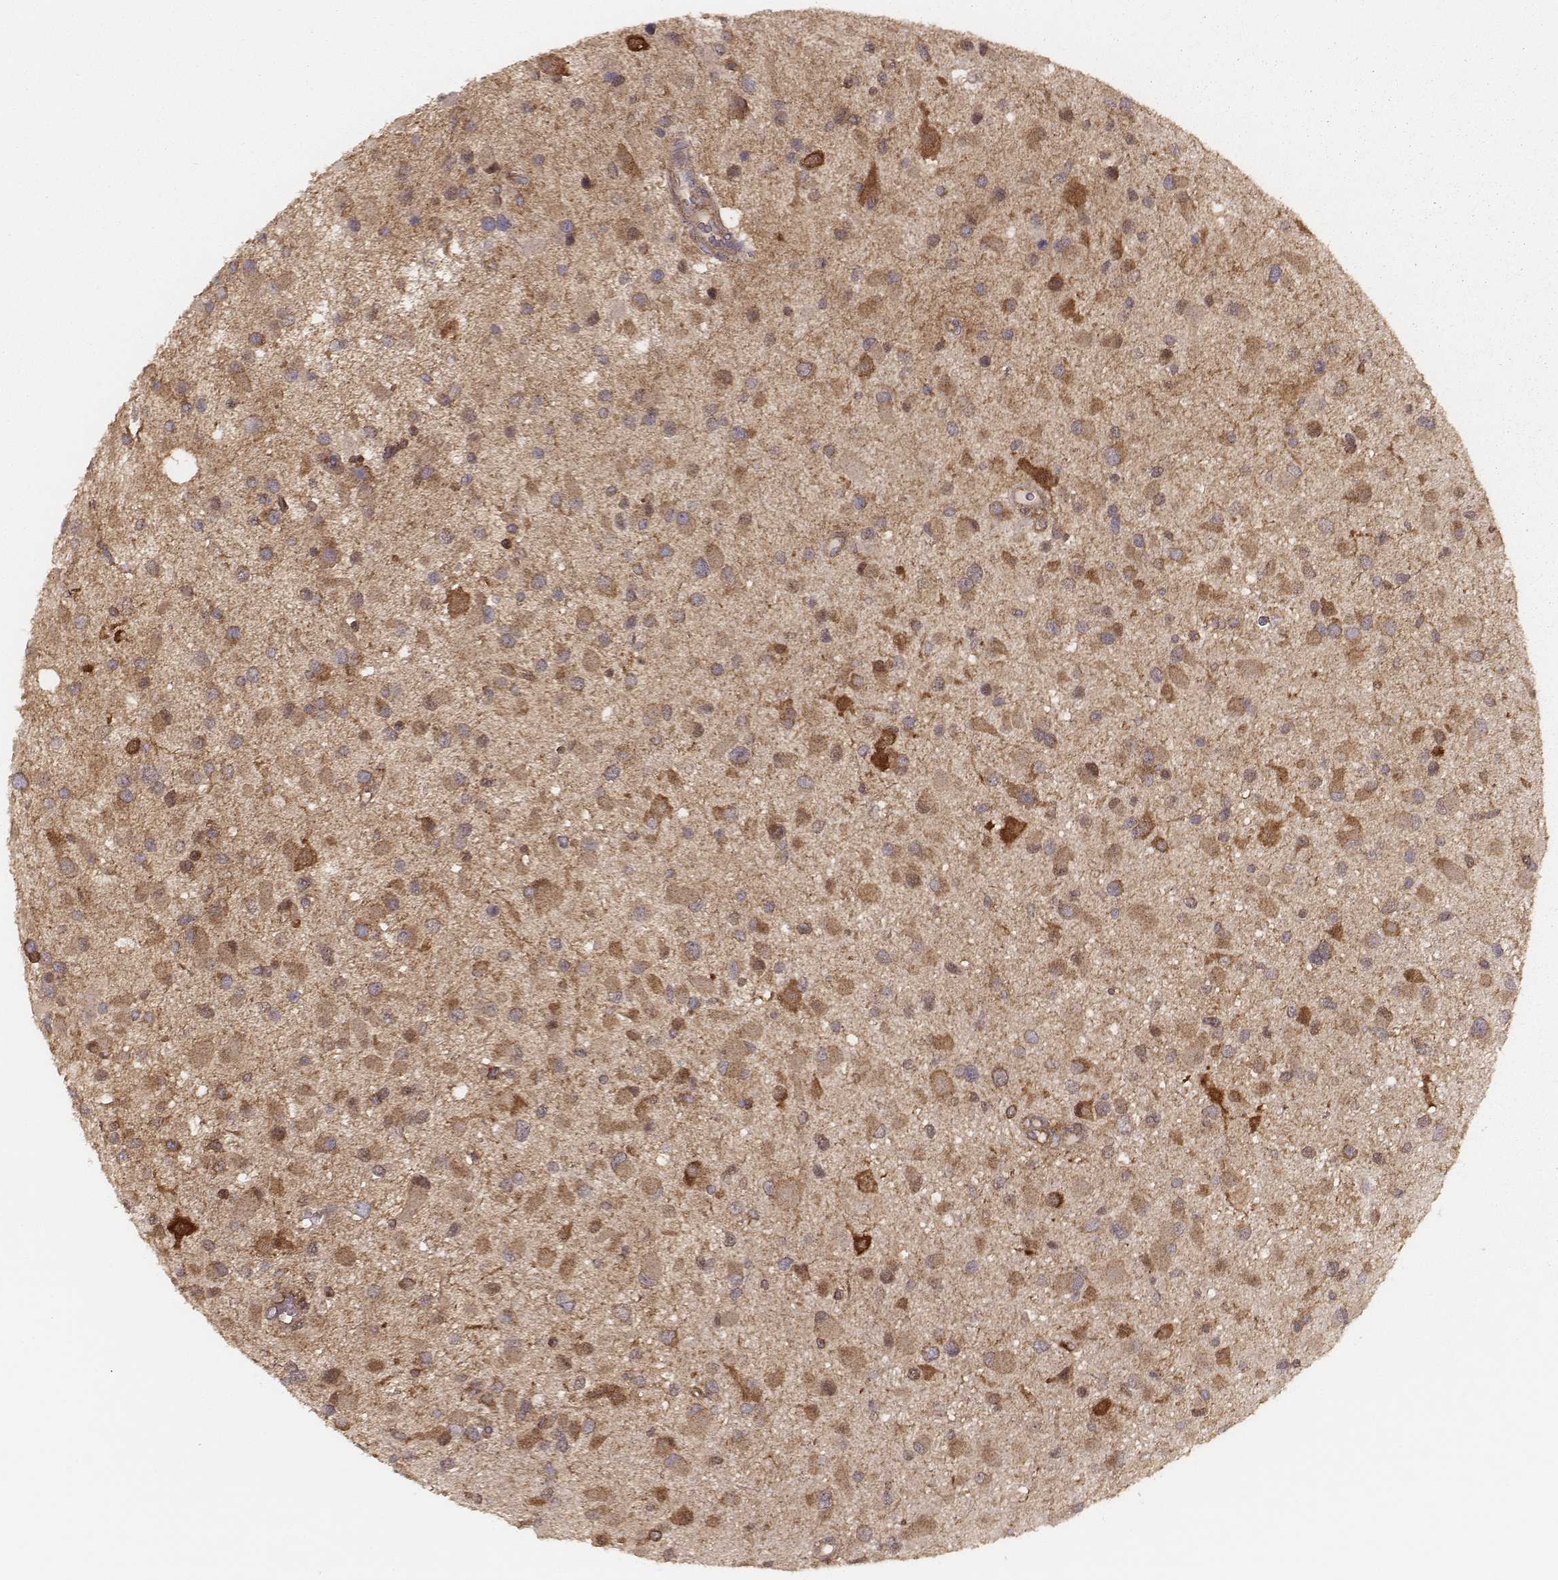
{"staining": {"intensity": "moderate", "quantity": ">75%", "location": "cytoplasmic/membranous"}, "tissue": "glioma", "cell_type": "Tumor cells", "image_type": "cancer", "snomed": [{"axis": "morphology", "description": "Glioma, malignant, Low grade"}, {"axis": "topography", "description": "Brain"}], "caption": "Glioma tissue reveals moderate cytoplasmic/membranous positivity in approximately >75% of tumor cells, visualized by immunohistochemistry.", "gene": "CARS1", "patient": {"sex": "female", "age": 32}}